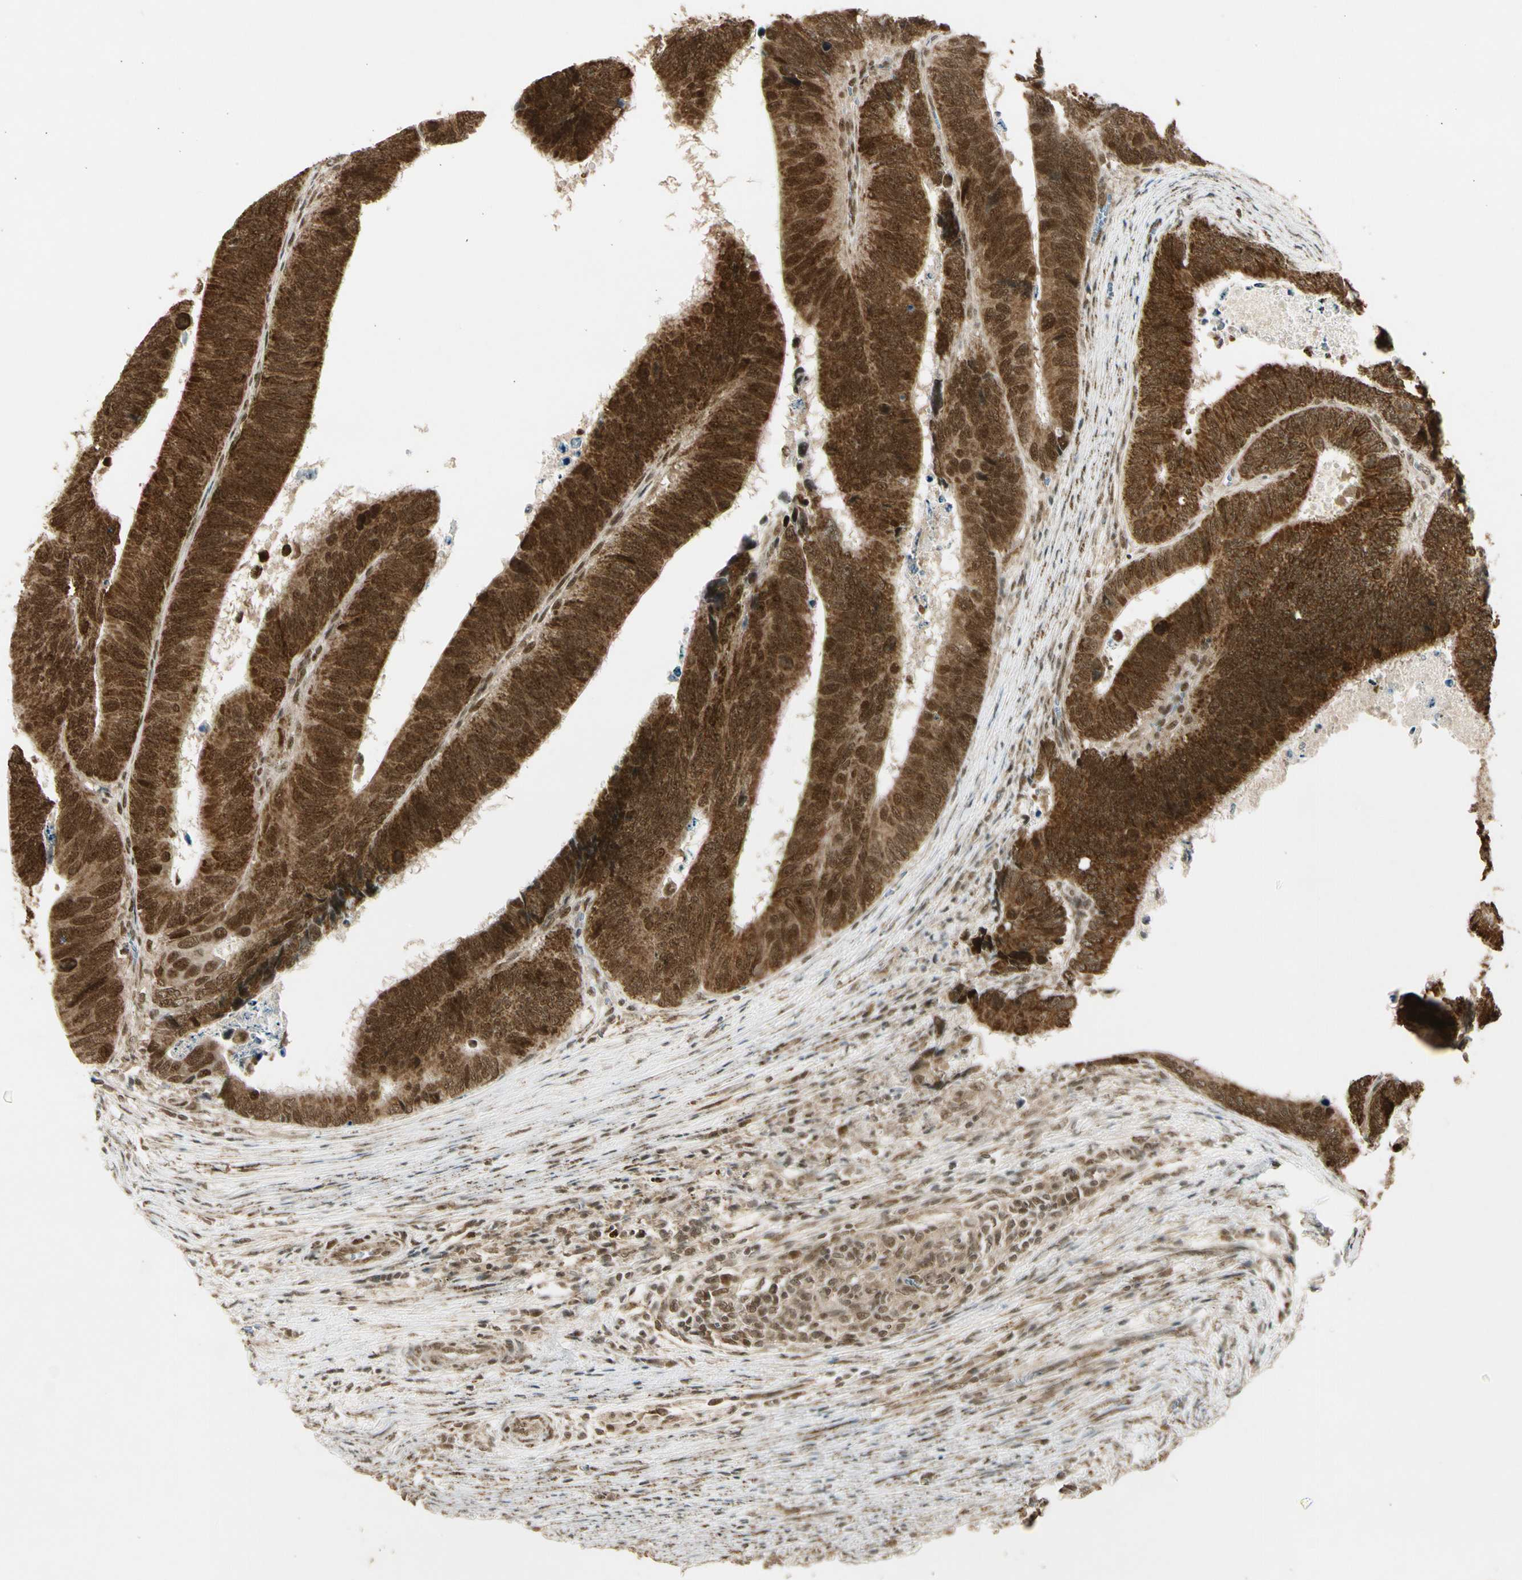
{"staining": {"intensity": "strong", "quantity": ">75%", "location": "cytoplasmic/membranous,nuclear"}, "tissue": "colorectal cancer", "cell_type": "Tumor cells", "image_type": "cancer", "snomed": [{"axis": "morphology", "description": "Adenocarcinoma, NOS"}, {"axis": "topography", "description": "Colon"}], "caption": "Brown immunohistochemical staining in human adenocarcinoma (colorectal) exhibits strong cytoplasmic/membranous and nuclear staining in approximately >75% of tumor cells.", "gene": "ZNF135", "patient": {"sex": "male", "age": 72}}